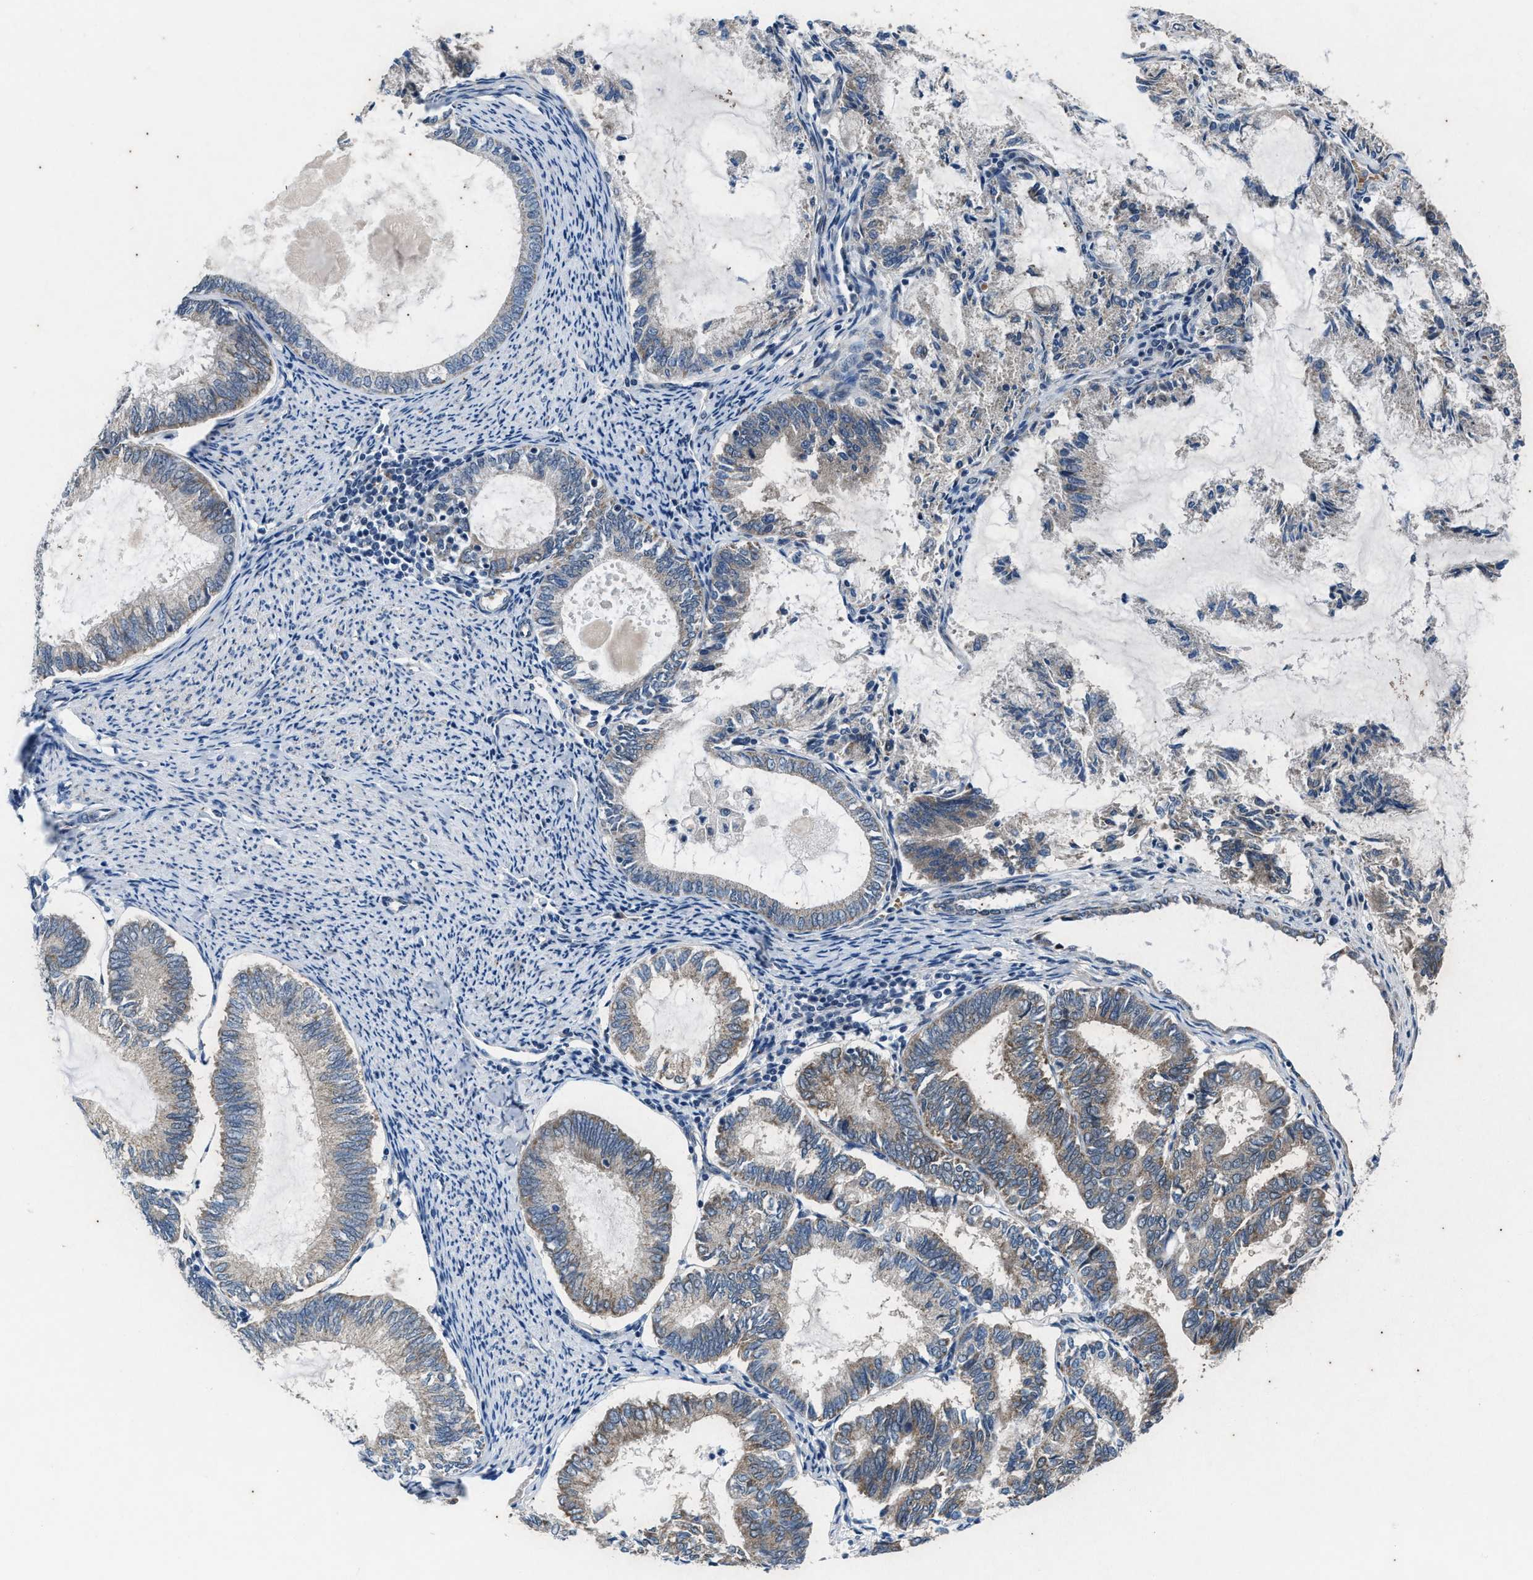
{"staining": {"intensity": "weak", "quantity": "<25%", "location": "cytoplasmic/membranous"}, "tissue": "endometrial cancer", "cell_type": "Tumor cells", "image_type": "cancer", "snomed": [{"axis": "morphology", "description": "Adenocarcinoma, NOS"}, {"axis": "topography", "description": "Endometrium"}], "caption": "A photomicrograph of human endometrial adenocarcinoma is negative for staining in tumor cells.", "gene": "KIF24", "patient": {"sex": "female", "age": 86}}